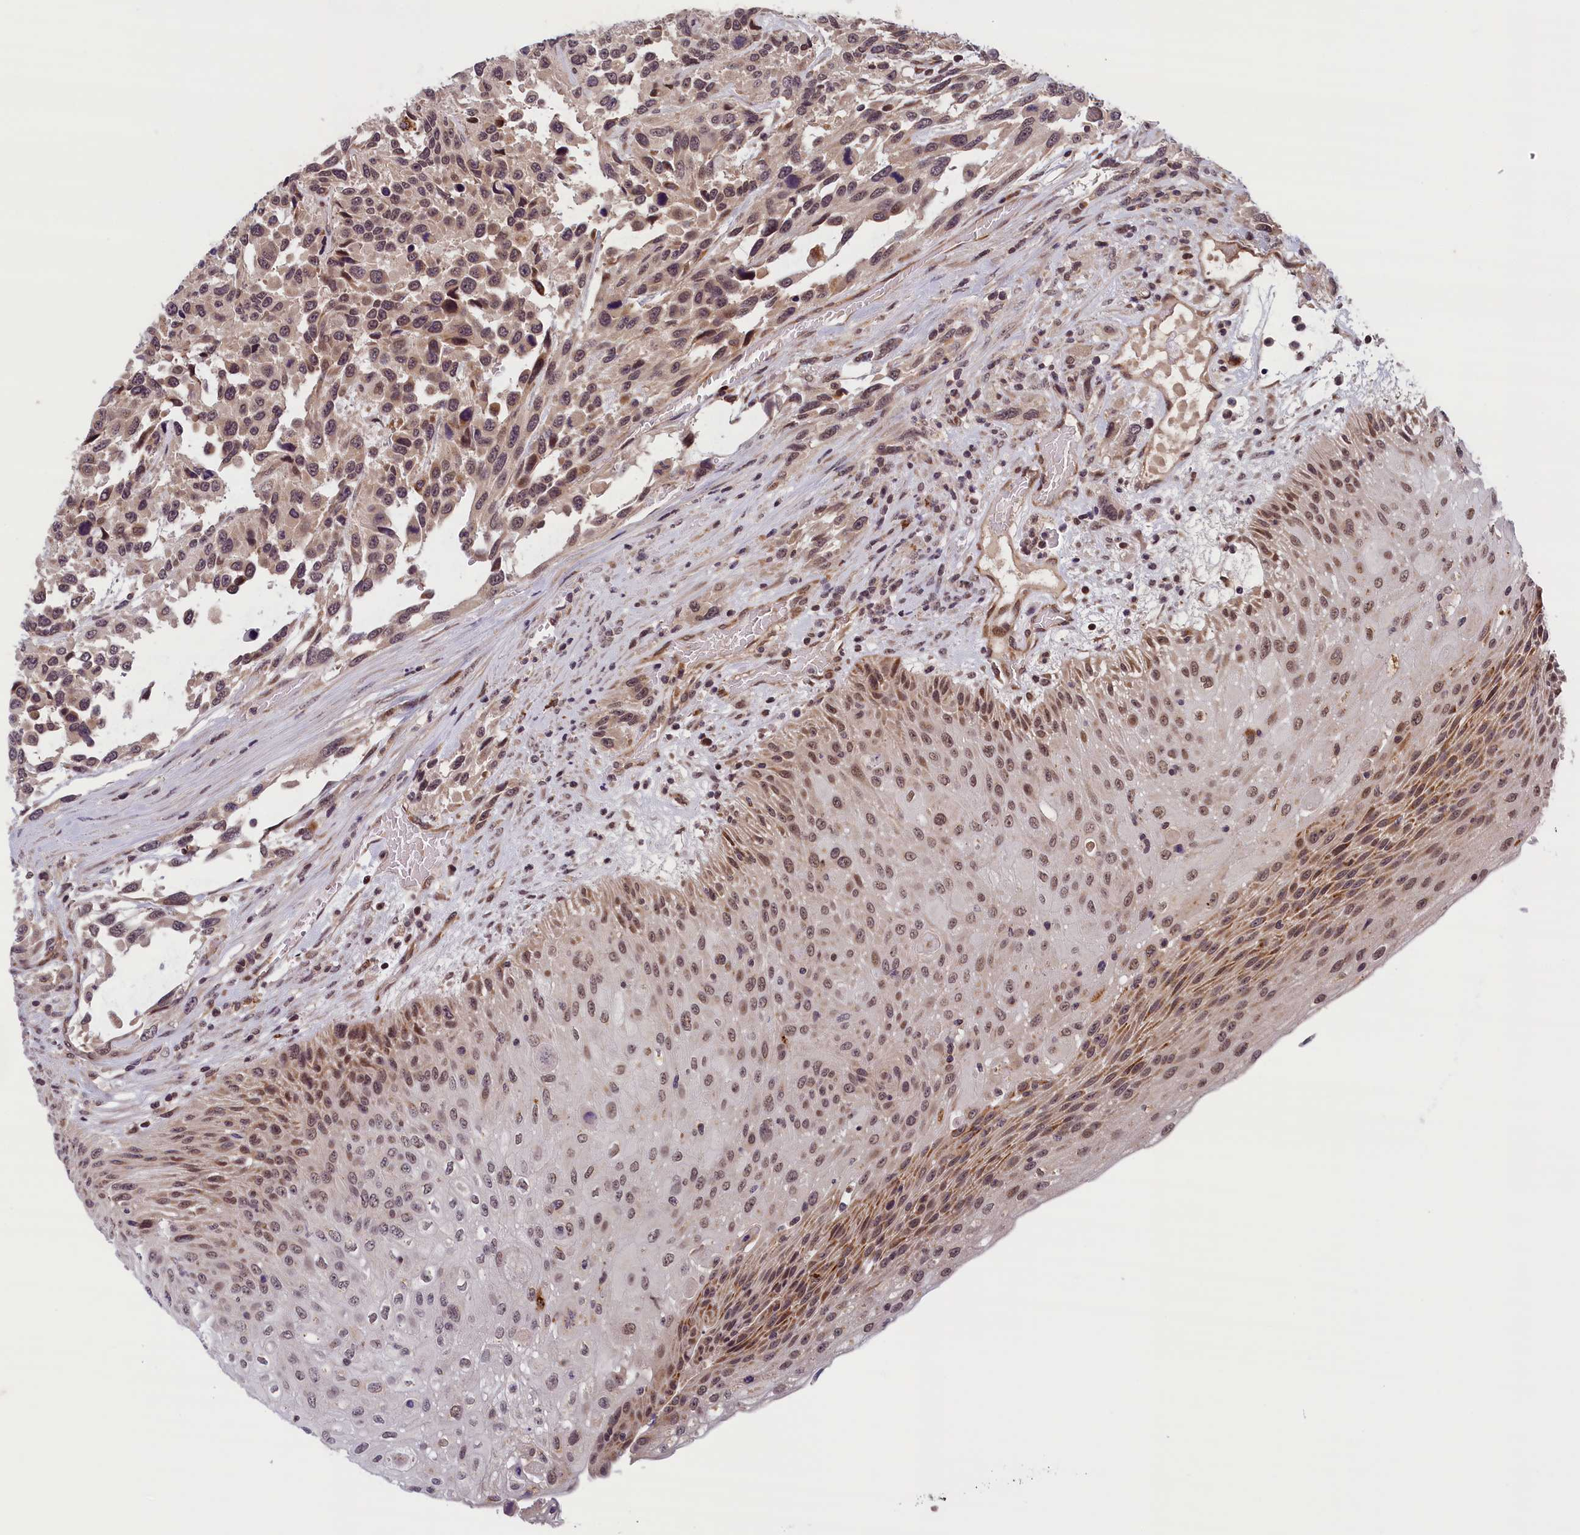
{"staining": {"intensity": "weak", "quantity": ">75%", "location": "cytoplasmic/membranous,nuclear"}, "tissue": "urothelial cancer", "cell_type": "Tumor cells", "image_type": "cancer", "snomed": [{"axis": "morphology", "description": "Urothelial carcinoma, High grade"}, {"axis": "topography", "description": "Urinary bladder"}], "caption": "Immunohistochemistry (IHC) of human urothelial carcinoma (high-grade) shows low levels of weak cytoplasmic/membranous and nuclear expression in about >75% of tumor cells.", "gene": "KCNK6", "patient": {"sex": "female", "age": 70}}